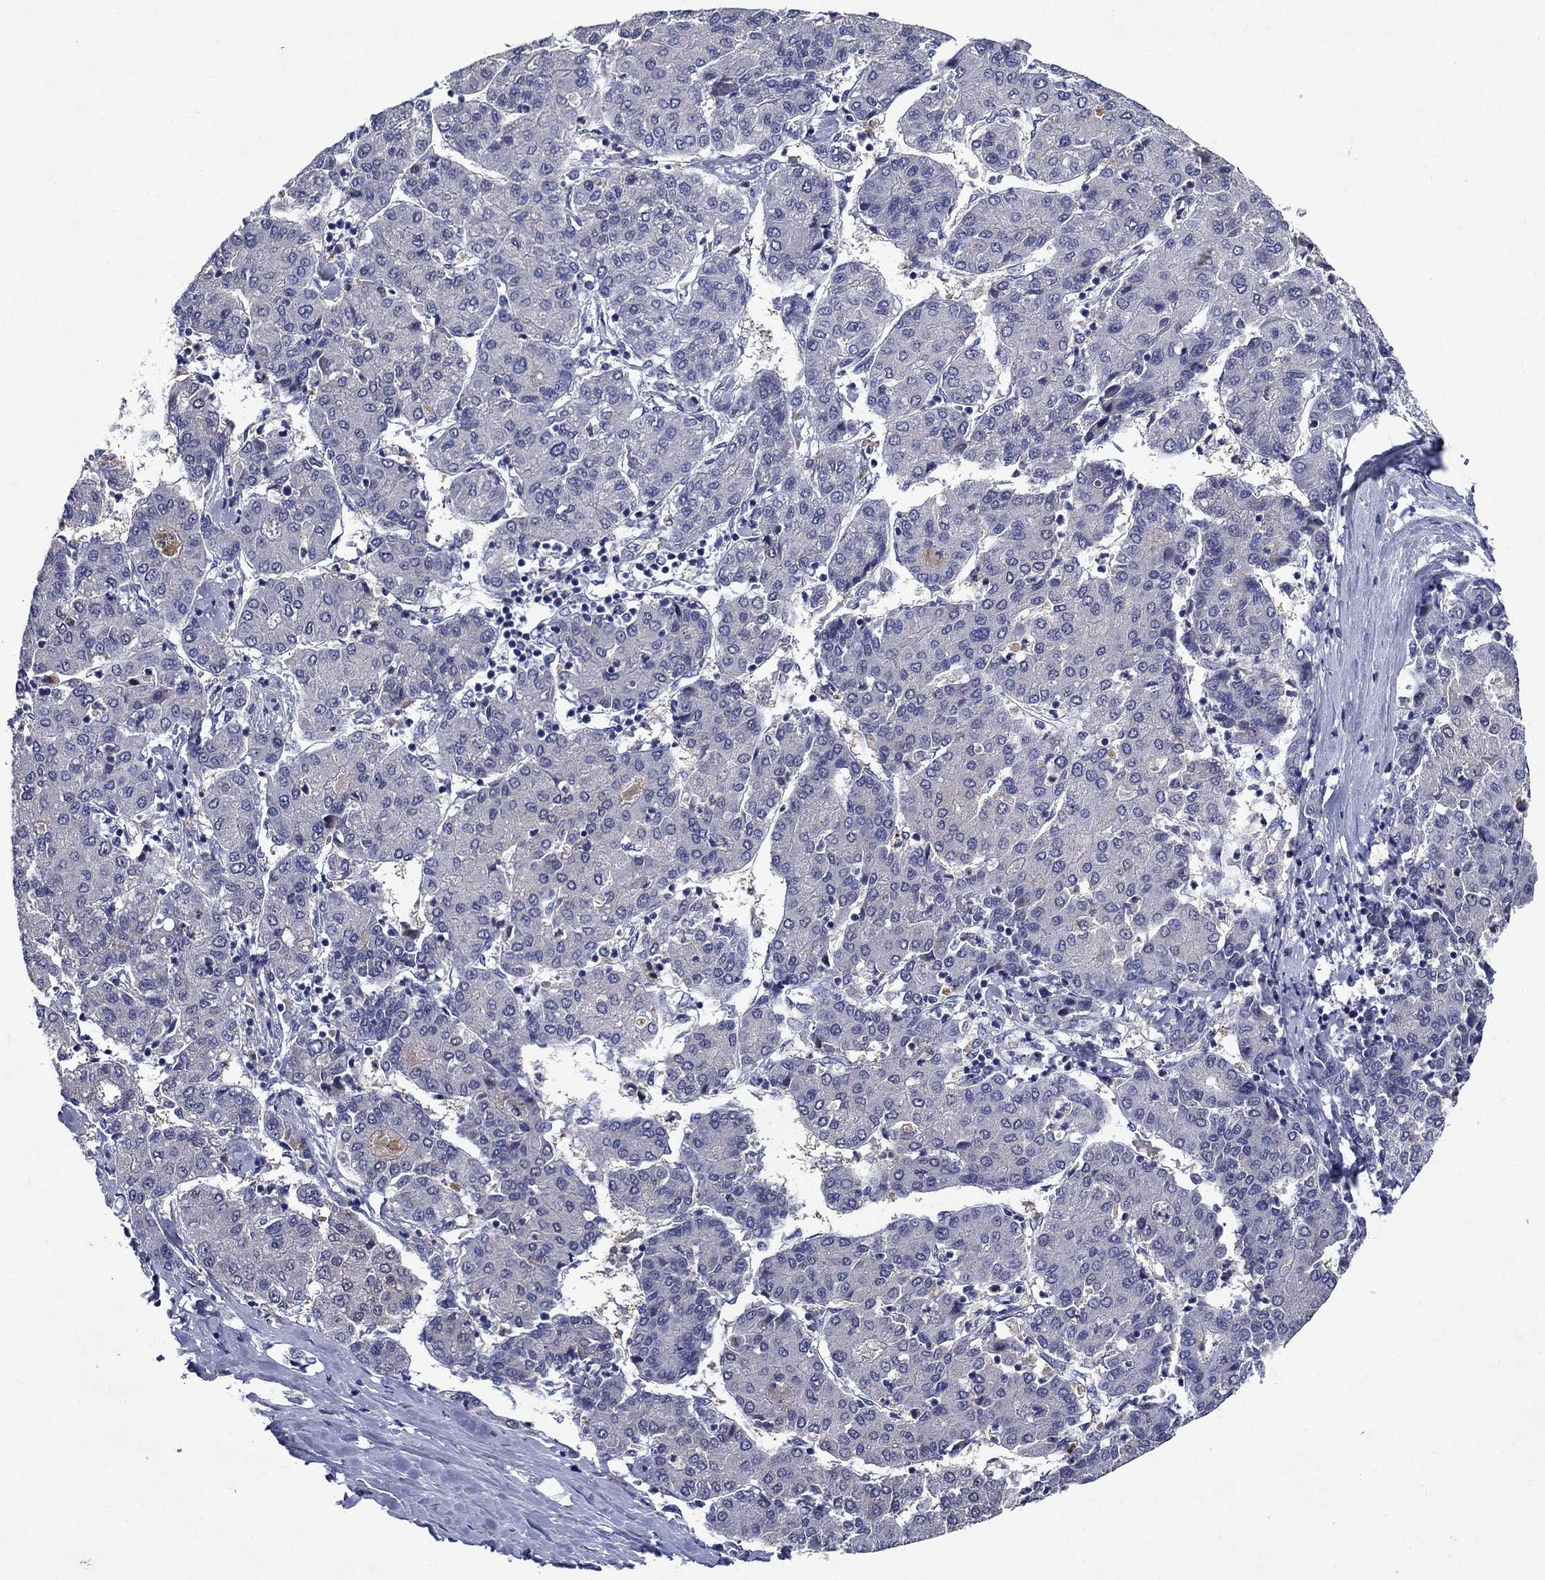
{"staining": {"intensity": "negative", "quantity": "none", "location": "none"}, "tissue": "liver cancer", "cell_type": "Tumor cells", "image_type": "cancer", "snomed": [{"axis": "morphology", "description": "Carcinoma, Hepatocellular, NOS"}, {"axis": "topography", "description": "Liver"}], "caption": "Immunohistochemistry (IHC) photomicrograph of neoplastic tissue: human liver cancer stained with DAB (3,3'-diaminobenzidine) reveals no significant protein staining in tumor cells.", "gene": "STAB2", "patient": {"sex": "male", "age": 65}}